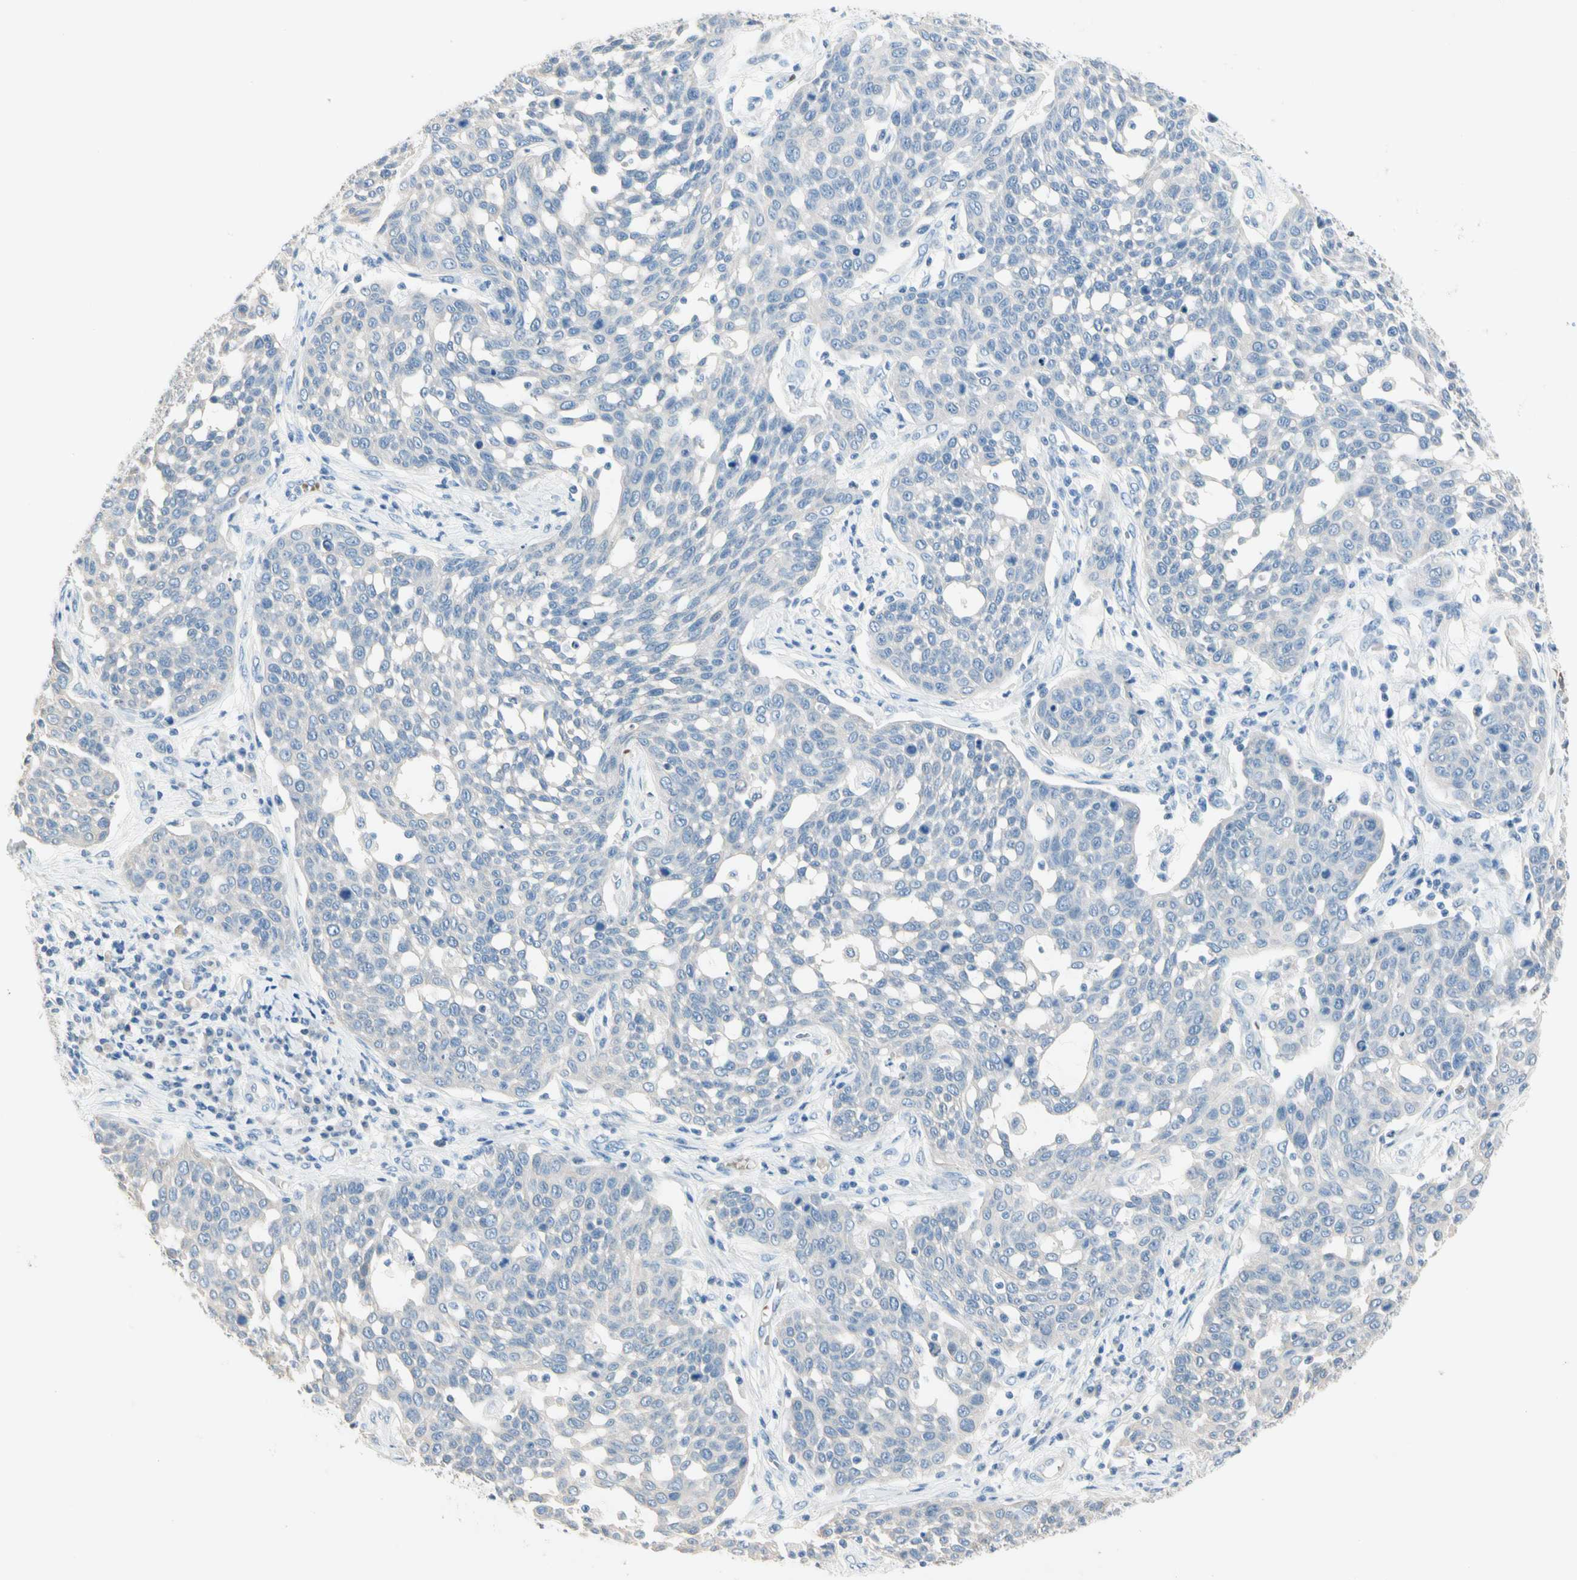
{"staining": {"intensity": "negative", "quantity": "none", "location": "none"}, "tissue": "cervical cancer", "cell_type": "Tumor cells", "image_type": "cancer", "snomed": [{"axis": "morphology", "description": "Squamous cell carcinoma, NOS"}, {"axis": "topography", "description": "Cervix"}], "caption": "Tumor cells are negative for protein expression in human squamous cell carcinoma (cervical). The staining is performed using DAB (3,3'-diaminobenzidine) brown chromogen with nuclei counter-stained in using hematoxylin.", "gene": "CA1", "patient": {"sex": "female", "age": 34}}